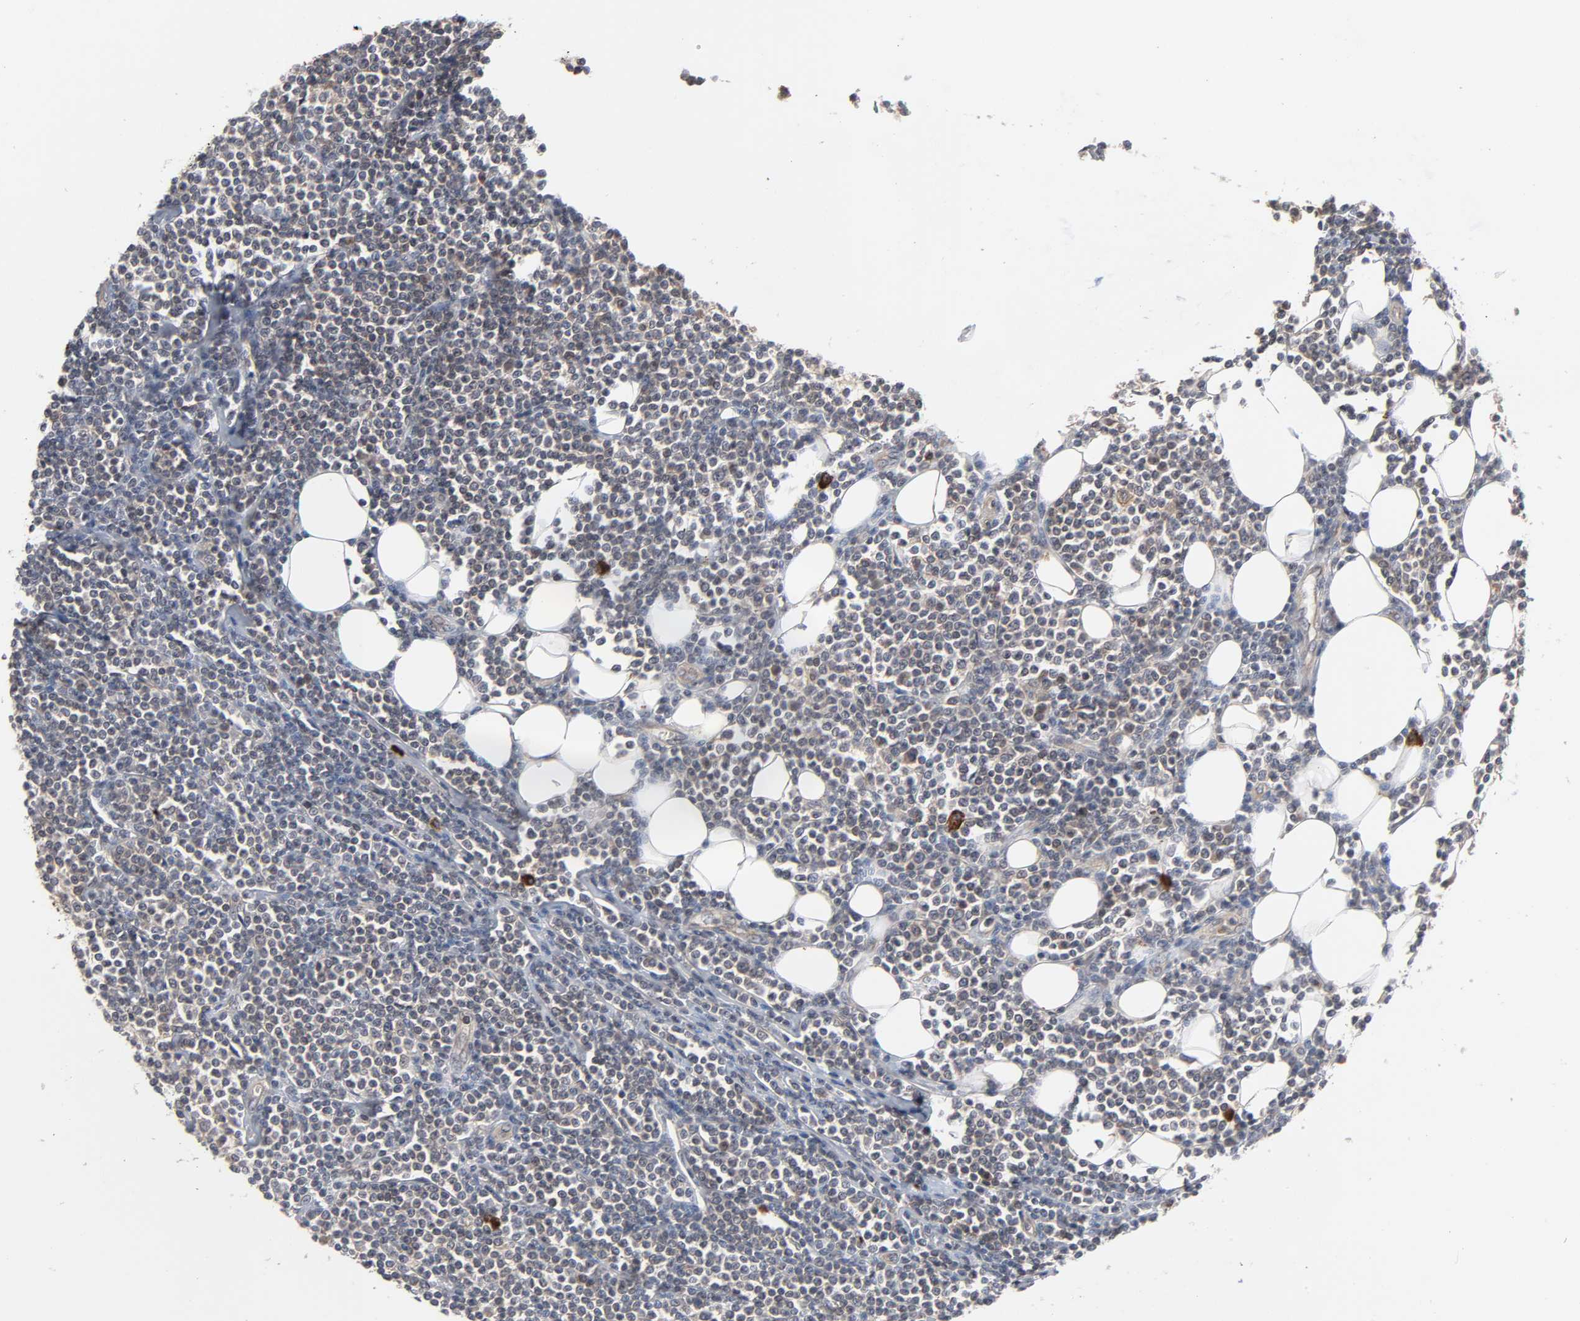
{"staining": {"intensity": "weak", "quantity": "25%-75%", "location": "cytoplasmic/membranous,nuclear"}, "tissue": "lymphoma", "cell_type": "Tumor cells", "image_type": "cancer", "snomed": [{"axis": "morphology", "description": "Malignant lymphoma, non-Hodgkin's type, Low grade"}, {"axis": "topography", "description": "Soft tissue"}], "caption": "Immunohistochemistry (DAB (3,3'-diaminobenzidine)) staining of malignant lymphoma, non-Hodgkin's type (low-grade) shows weak cytoplasmic/membranous and nuclear protein expression in approximately 25%-75% of tumor cells.", "gene": "CCDC175", "patient": {"sex": "male", "age": 92}}